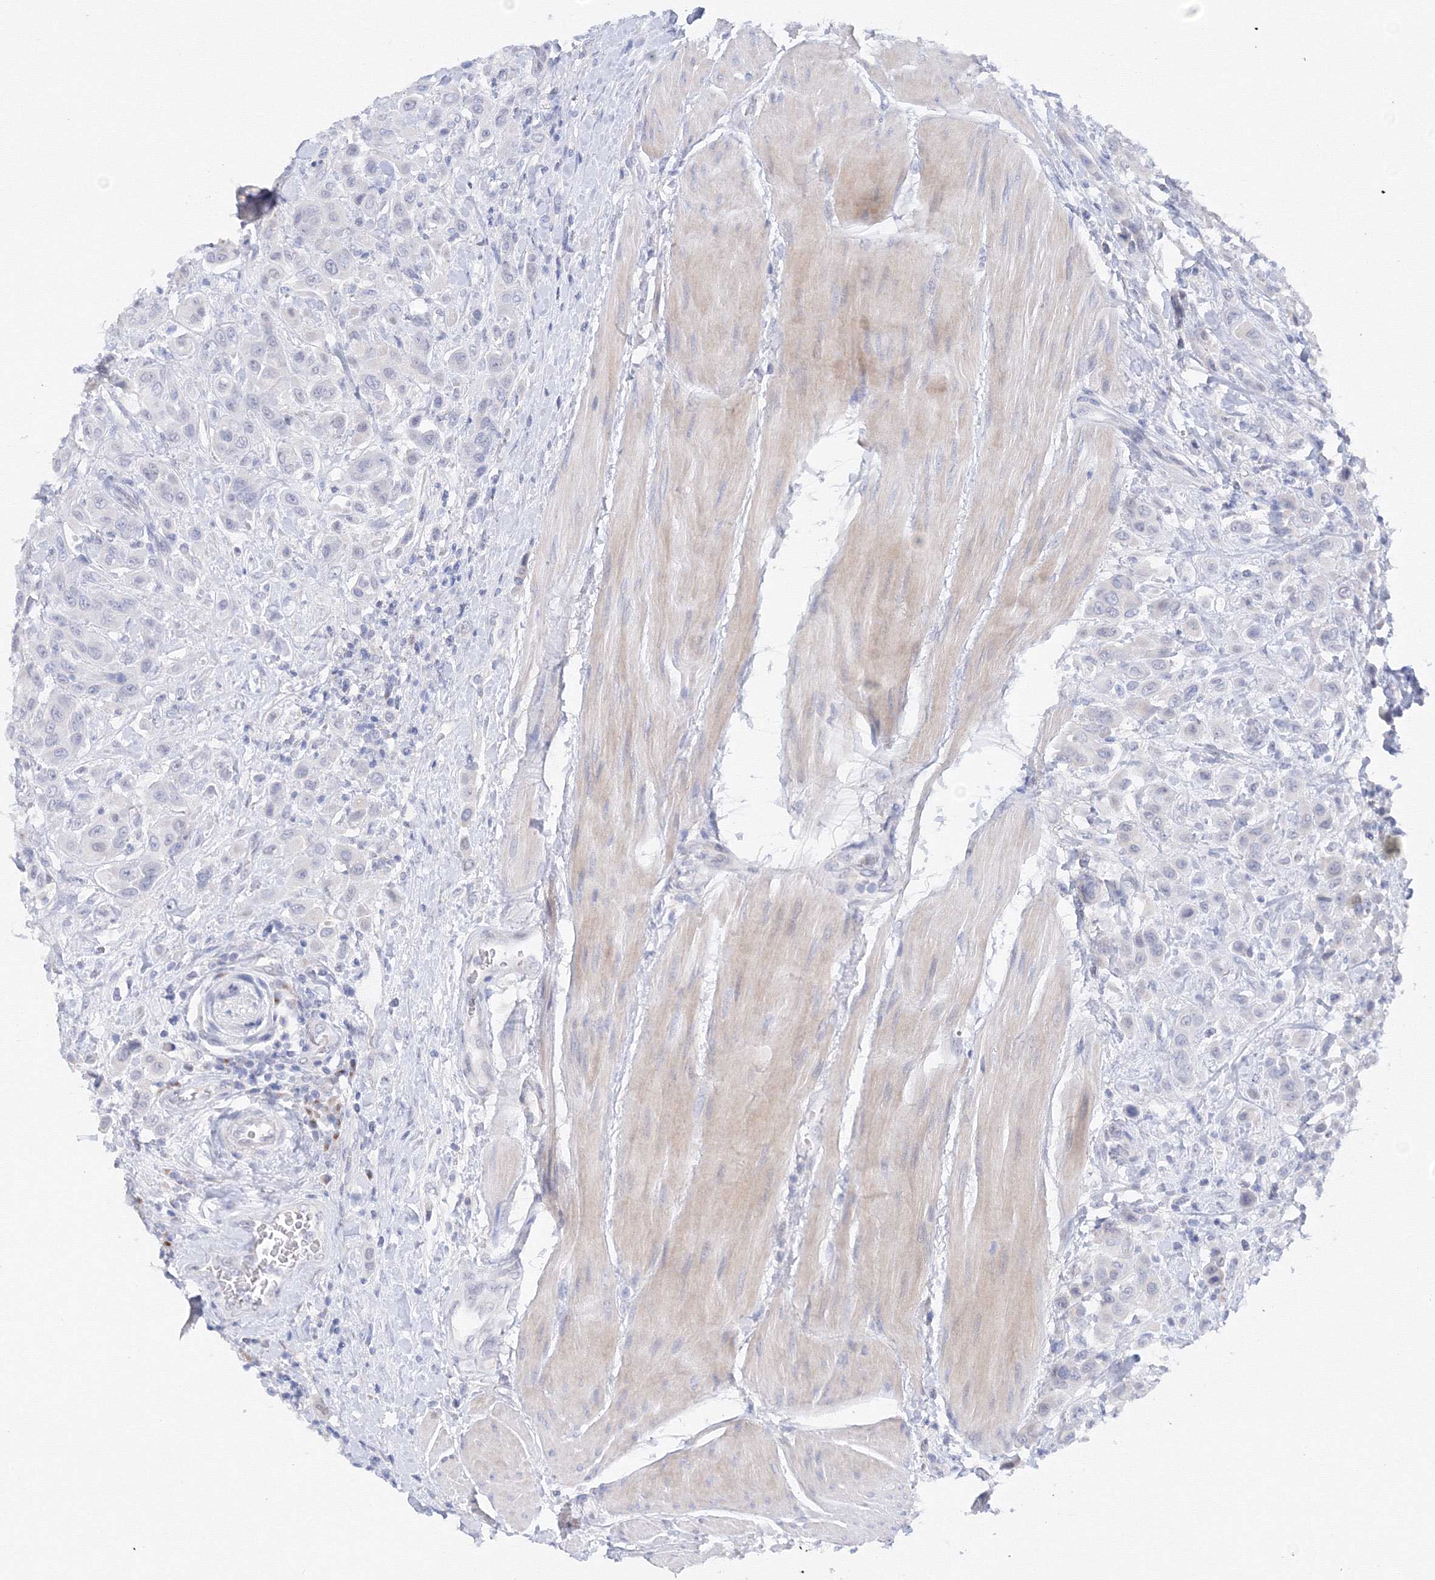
{"staining": {"intensity": "negative", "quantity": "none", "location": "none"}, "tissue": "urothelial cancer", "cell_type": "Tumor cells", "image_type": "cancer", "snomed": [{"axis": "morphology", "description": "Urothelial carcinoma, High grade"}, {"axis": "topography", "description": "Urinary bladder"}], "caption": "Tumor cells are negative for protein expression in human urothelial cancer. Nuclei are stained in blue.", "gene": "TAMM41", "patient": {"sex": "male", "age": 50}}